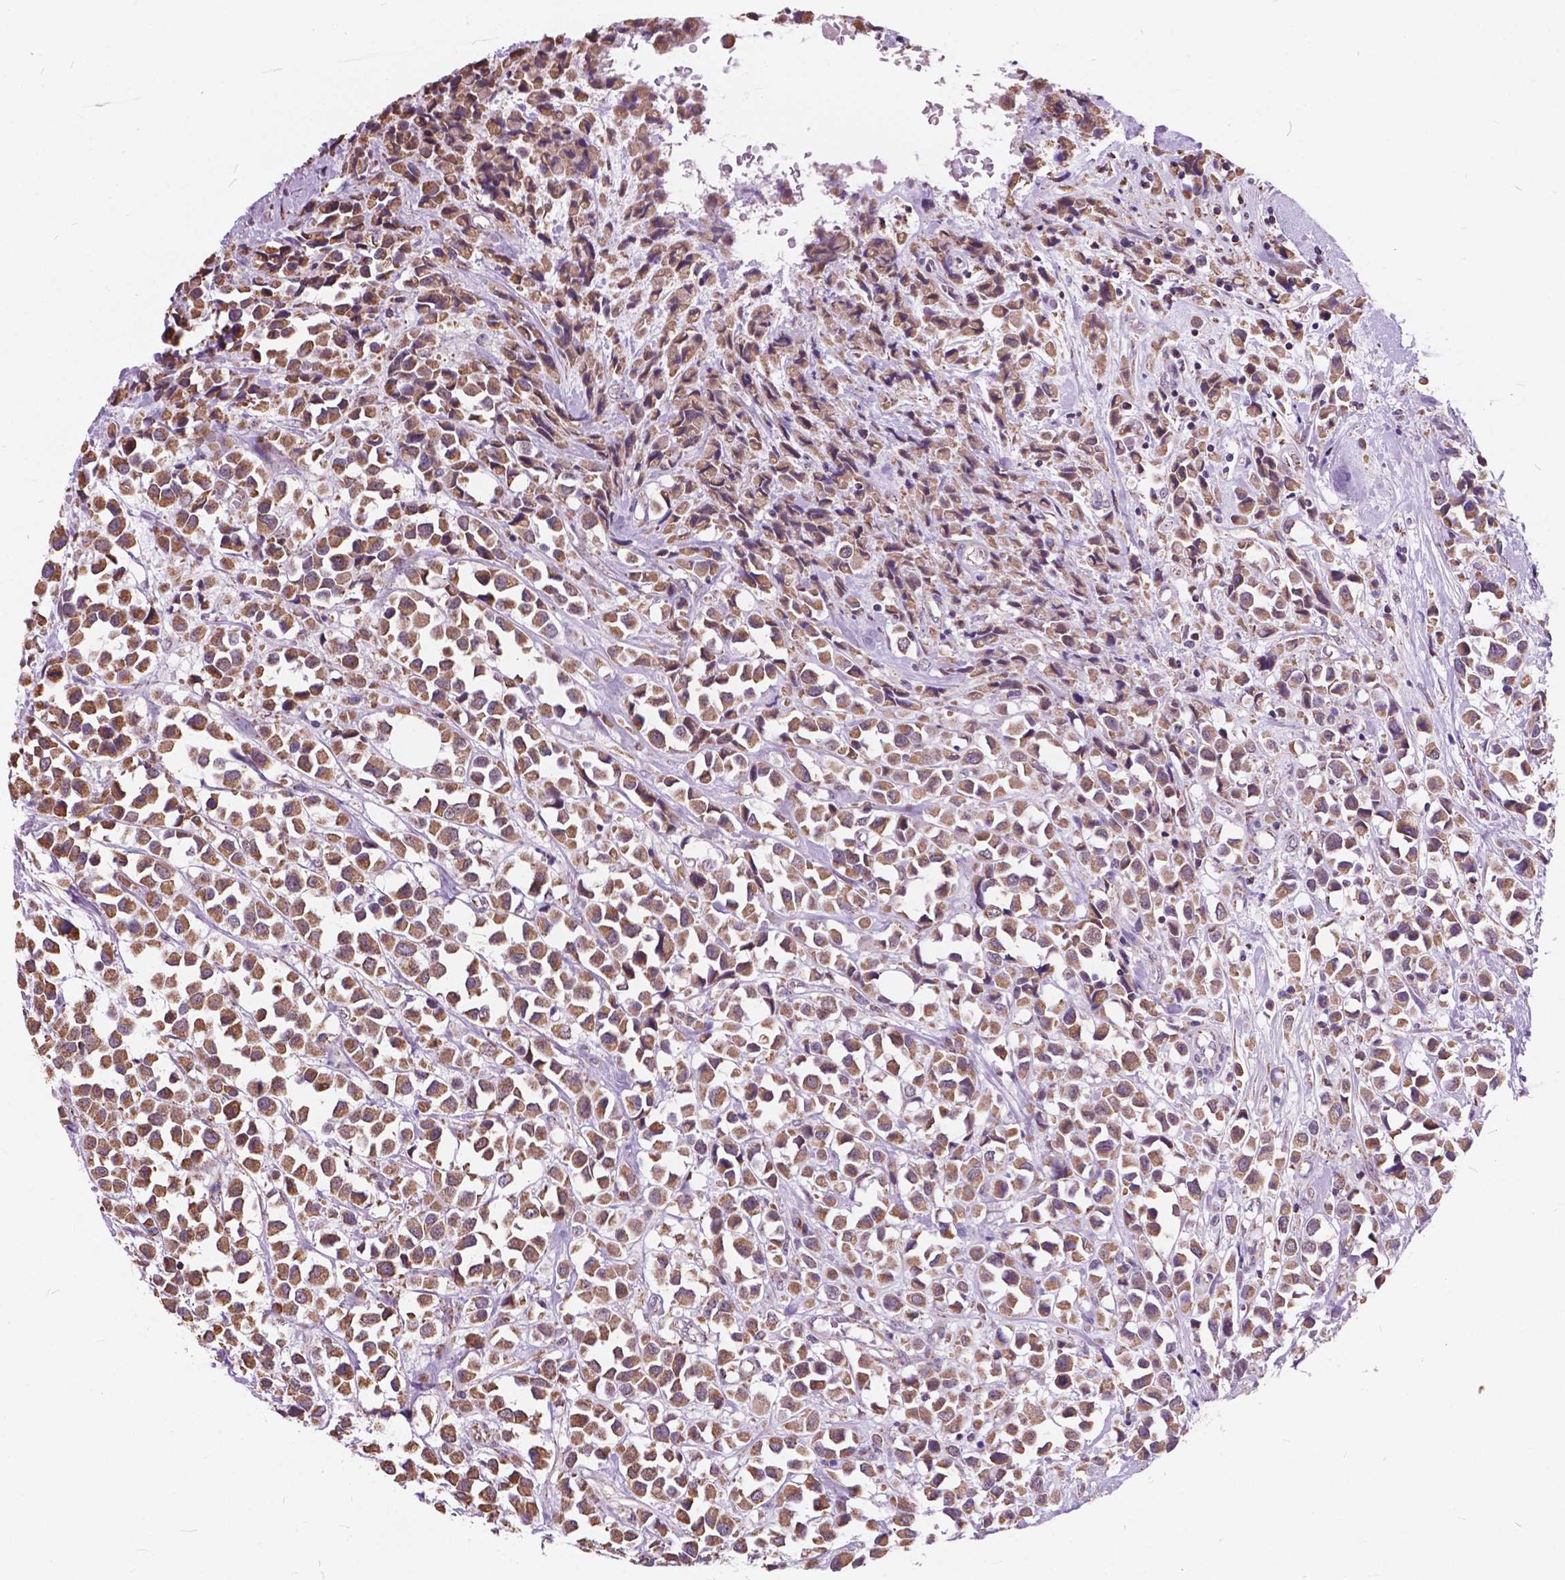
{"staining": {"intensity": "moderate", "quantity": ">75%", "location": "cytoplasmic/membranous"}, "tissue": "breast cancer", "cell_type": "Tumor cells", "image_type": "cancer", "snomed": [{"axis": "morphology", "description": "Duct carcinoma"}, {"axis": "topography", "description": "Breast"}], "caption": "A brown stain highlights moderate cytoplasmic/membranous expression of a protein in breast cancer tumor cells.", "gene": "SCOC", "patient": {"sex": "female", "age": 61}}